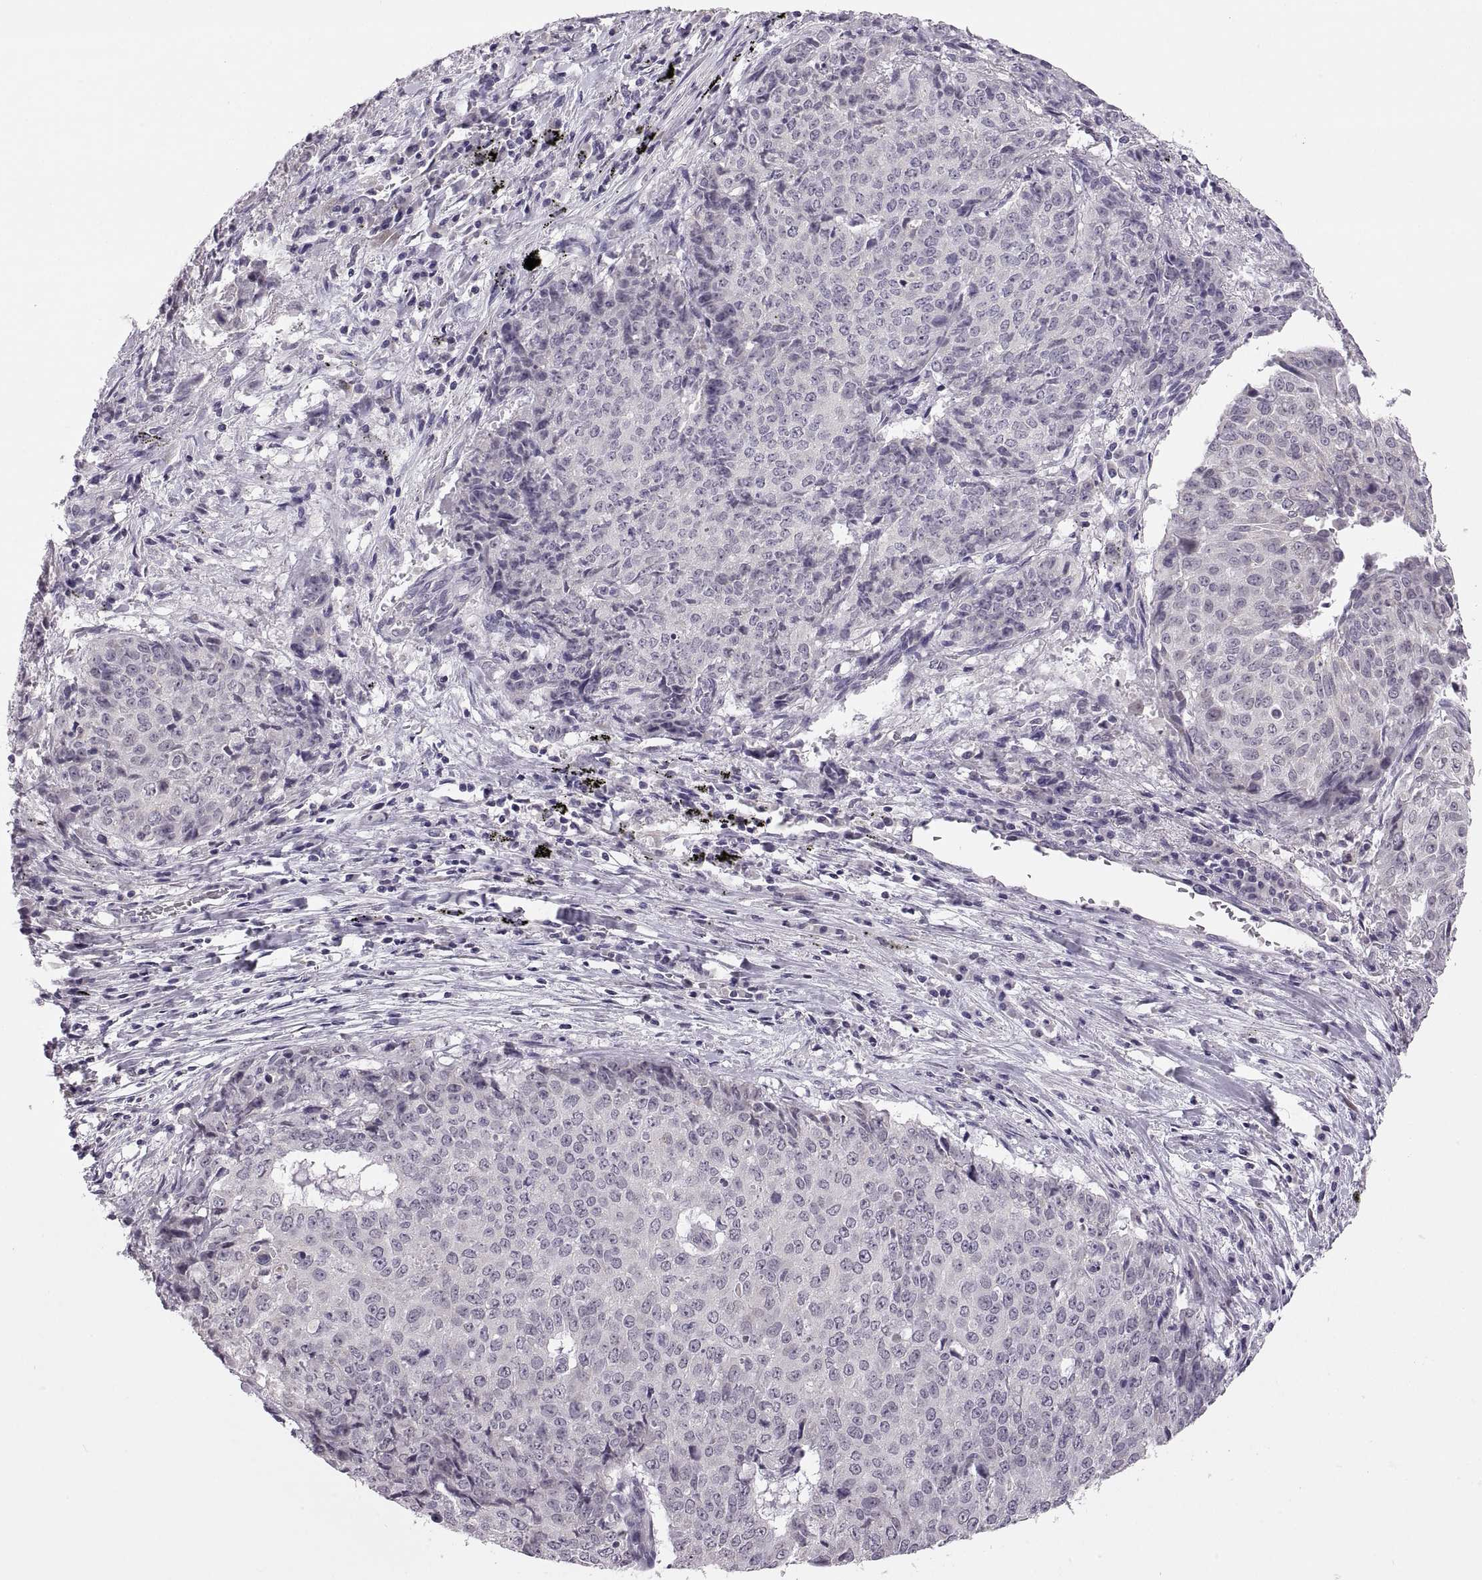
{"staining": {"intensity": "negative", "quantity": "none", "location": "none"}, "tissue": "lung cancer", "cell_type": "Tumor cells", "image_type": "cancer", "snomed": [{"axis": "morphology", "description": "Normal tissue, NOS"}, {"axis": "morphology", "description": "Squamous cell carcinoma, NOS"}, {"axis": "topography", "description": "Bronchus"}, {"axis": "topography", "description": "Lung"}], "caption": "A high-resolution image shows immunohistochemistry staining of lung cancer, which reveals no significant staining in tumor cells.", "gene": "ADH6", "patient": {"sex": "male", "age": 64}}